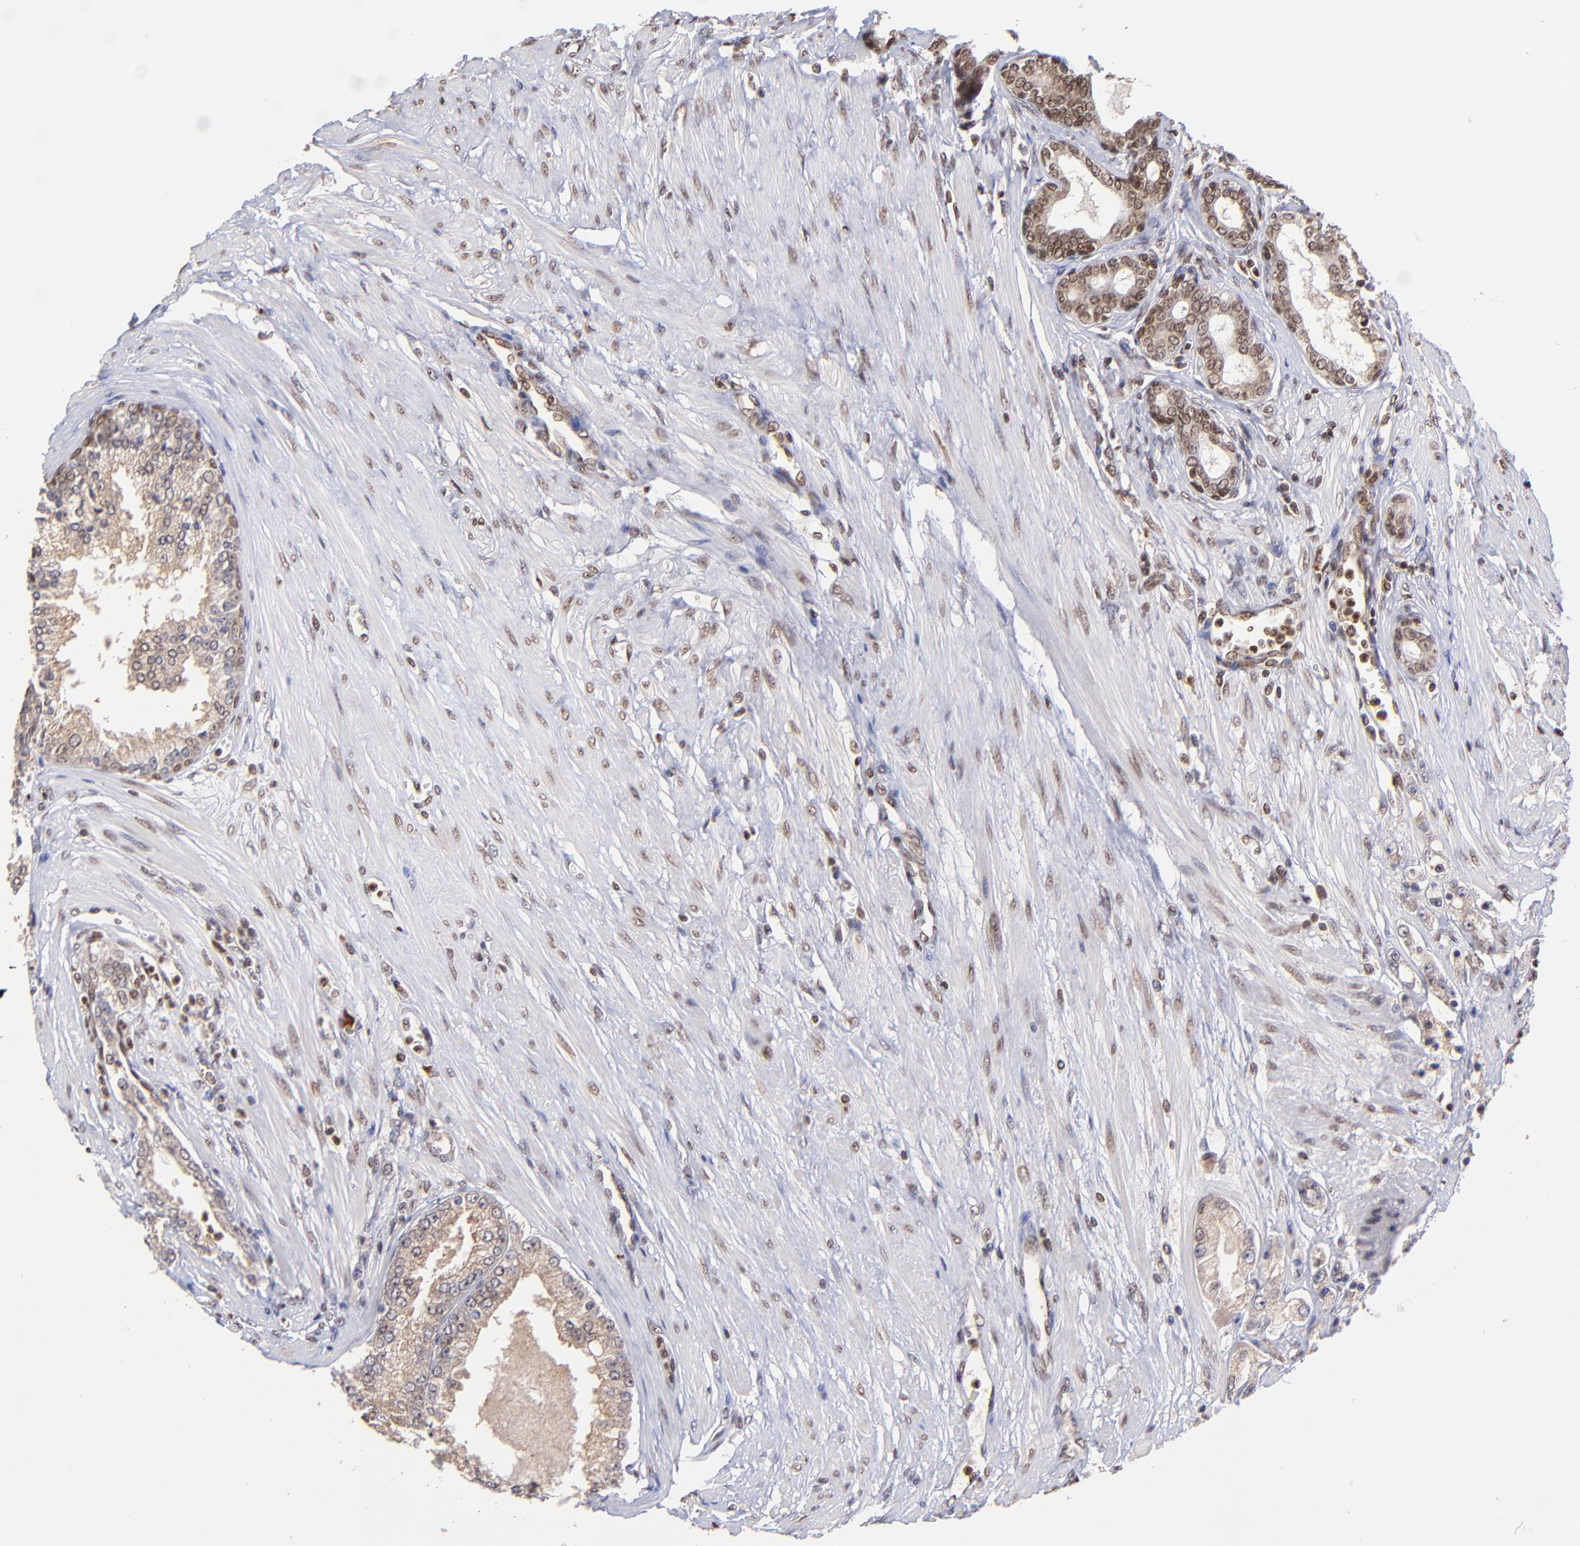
{"staining": {"intensity": "moderate", "quantity": ">75%", "location": "cytoplasmic/membranous,nuclear"}, "tissue": "prostate cancer", "cell_type": "Tumor cells", "image_type": "cancer", "snomed": [{"axis": "morphology", "description": "Adenocarcinoma, Medium grade"}, {"axis": "topography", "description": "Prostate"}], "caption": "Prostate medium-grade adenocarcinoma tissue reveals moderate cytoplasmic/membranous and nuclear expression in about >75% of tumor cells", "gene": "WDR25", "patient": {"sex": "male", "age": 72}}